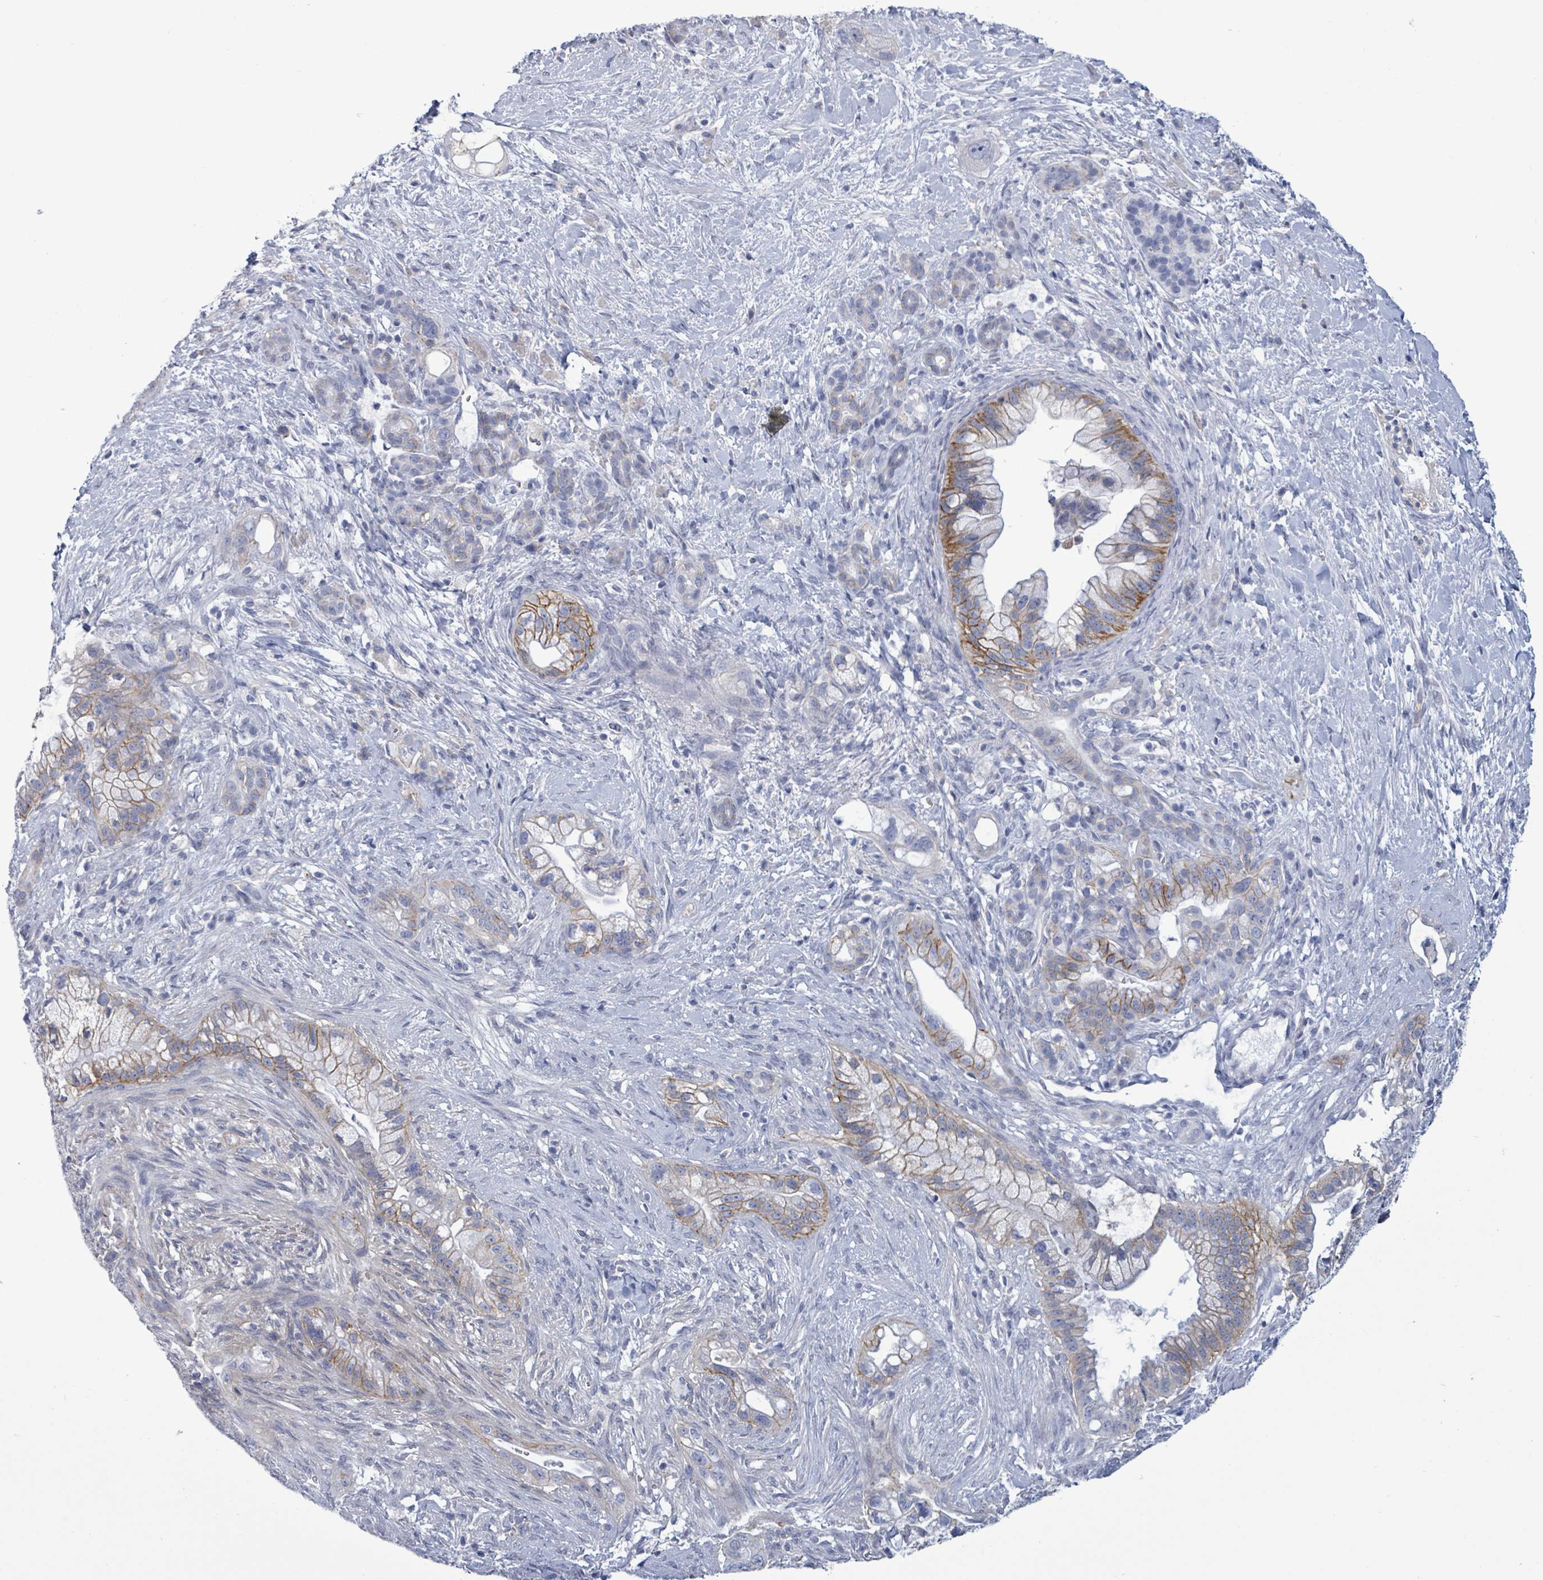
{"staining": {"intensity": "moderate", "quantity": "<25%", "location": "cytoplasmic/membranous"}, "tissue": "pancreatic cancer", "cell_type": "Tumor cells", "image_type": "cancer", "snomed": [{"axis": "morphology", "description": "Adenocarcinoma, NOS"}, {"axis": "topography", "description": "Pancreas"}], "caption": "Immunohistochemical staining of human pancreatic cancer (adenocarcinoma) reveals low levels of moderate cytoplasmic/membranous protein positivity in about <25% of tumor cells.", "gene": "BSG", "patient": {"sex": "male", "age": 44}}